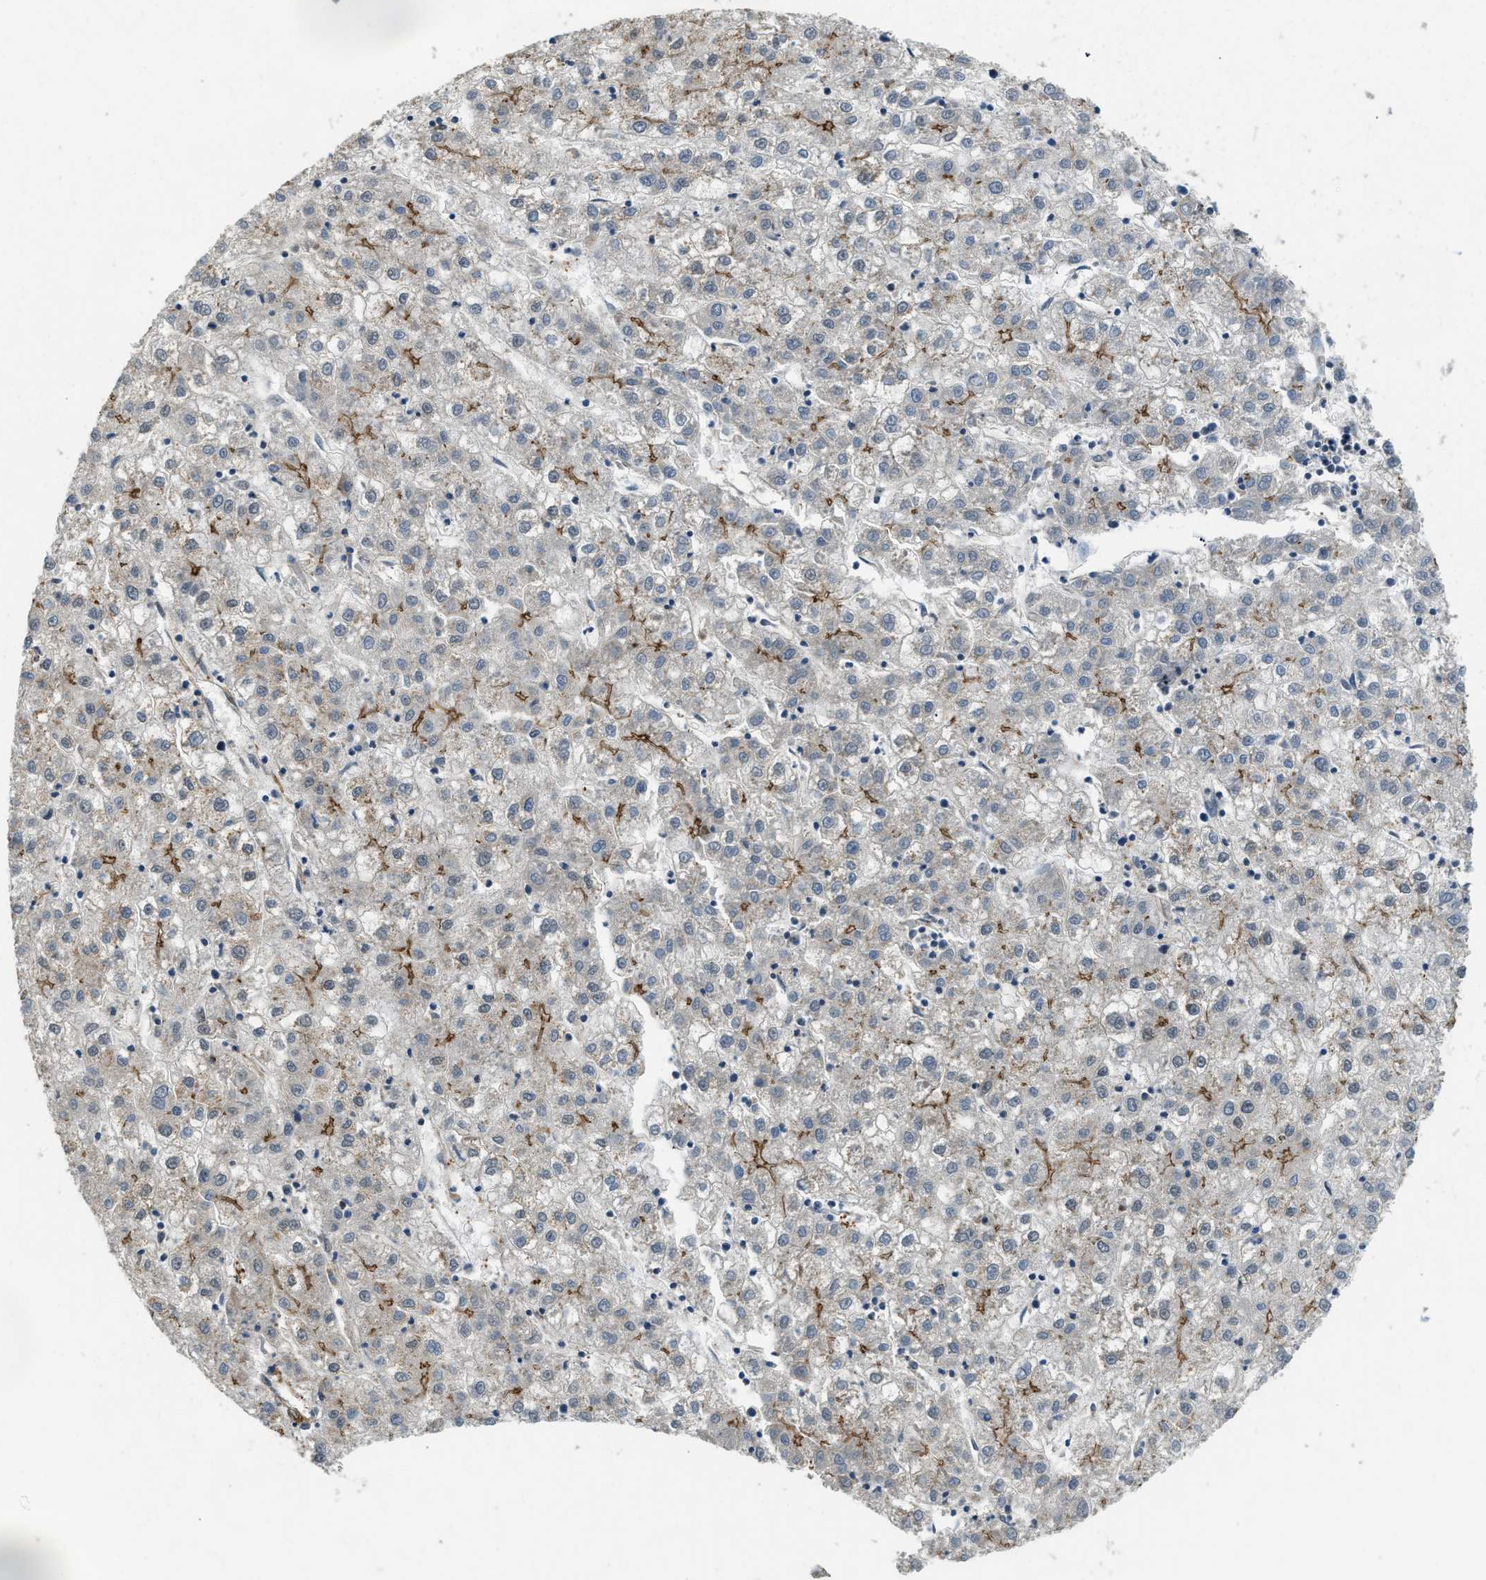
{"staining": {"intensity": "moderate", "quantity": "<25%", "location": "cytoplasmic/membranous"}, "tissue": "liver cancer", "cell_type": "Tumor cells", "image_type": "cancer", "snomed": [{"axis": "morphology", "description": "Carcinoma, Hepatocellular, NOS"}, {"axis": "topography", "description": "Liver"}], "caption": "Immunohistochemistry of liver cancer (hepatocellular carcinoma) reveals low levels of moderate cytoplasmic/membranous positivity in about <25% of tumor cells.", "gene": "CGN", "patient": {"sex": "male", "age": 72}}